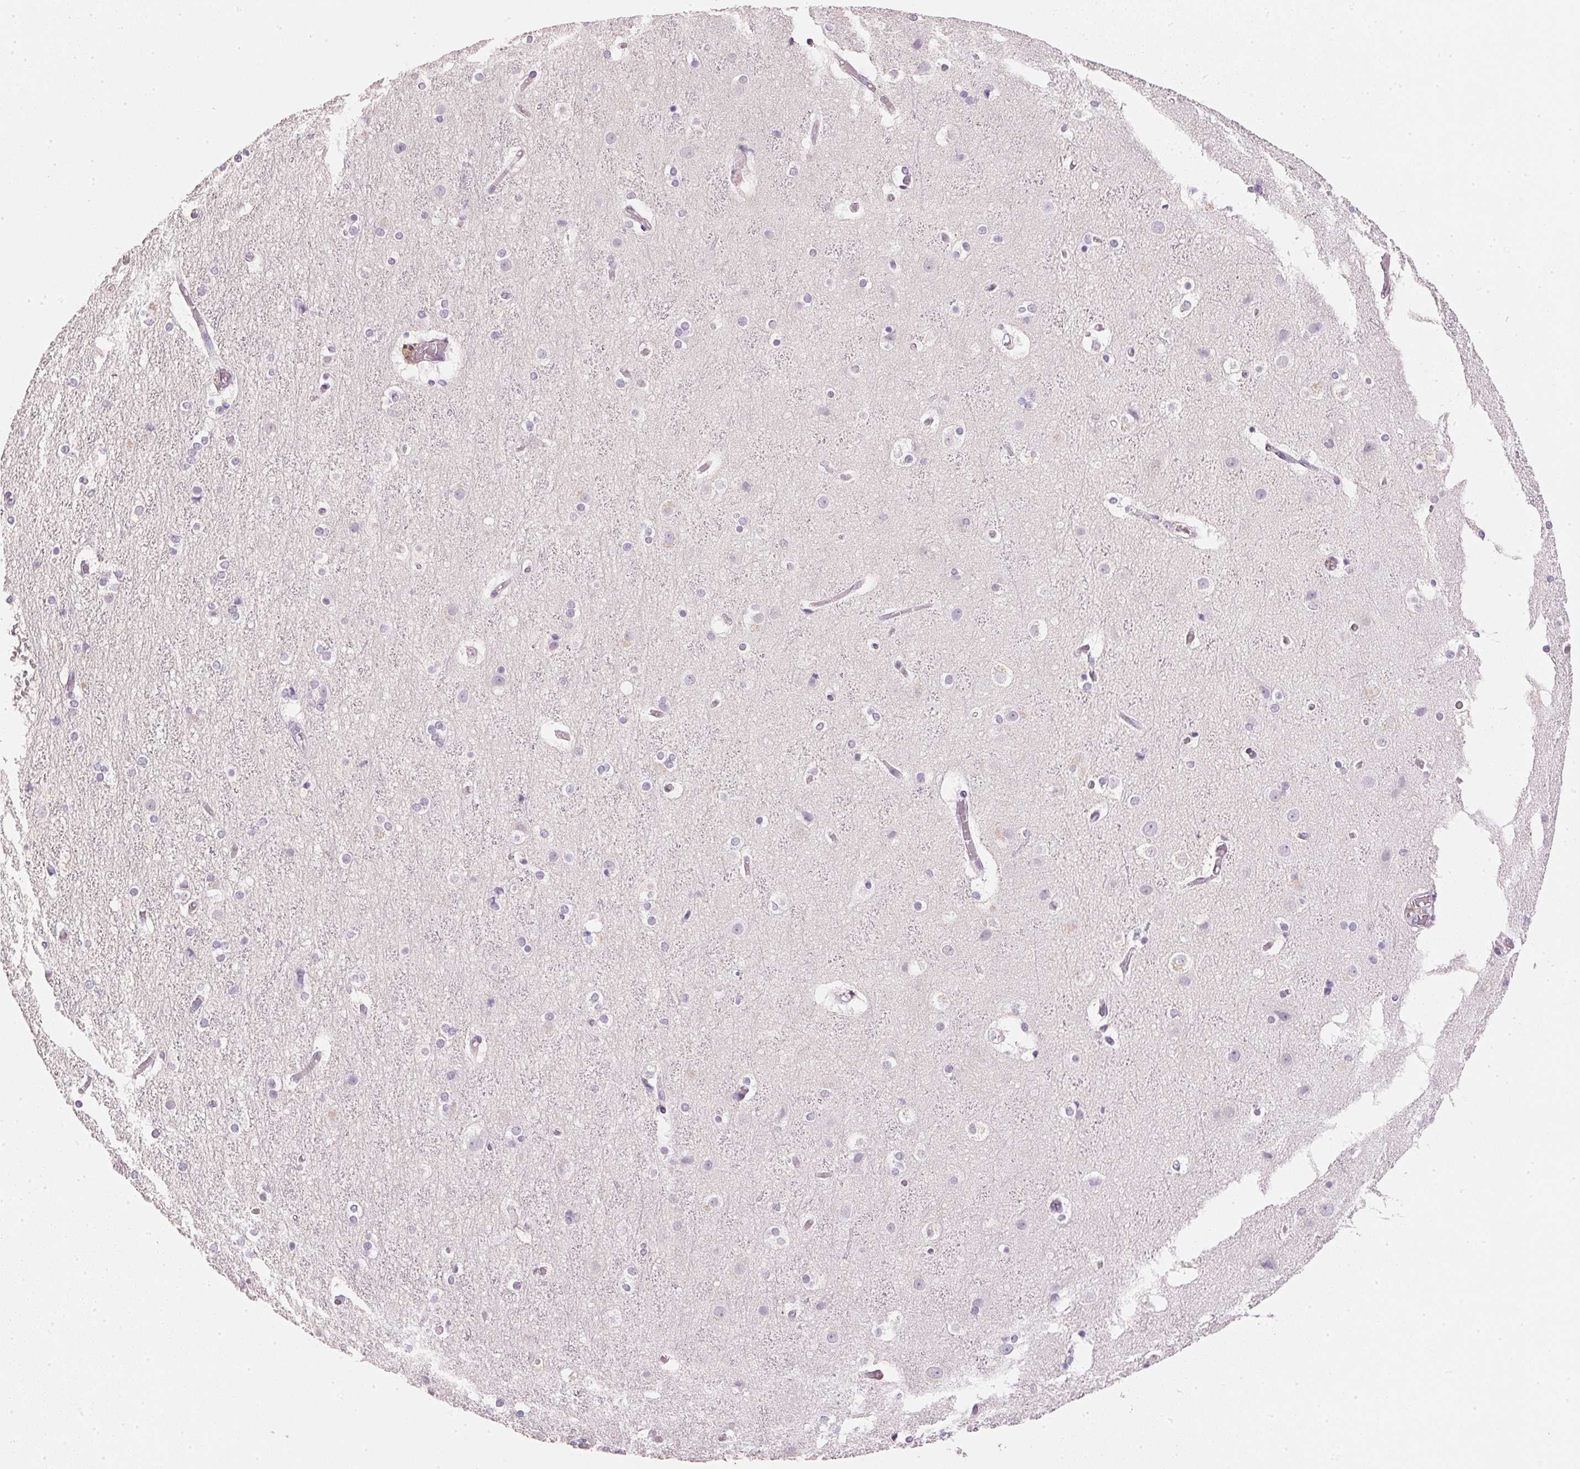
{"staining": {"intensity": "negative", "quantity": "none", "location": "none"}, "tissue": "cerebral cortex", "cell_type": "Endothelial cells", "image_type": "normal", "snomed": [{"axis": "morphology", "description": "Normal tissue, NOS"}, {"axis": "topography", "description": "Cerebral cortex"}], "caption": "A histopathology image of human cerebral cortex is negative for staining in endothelial cells. Brightfield microscopy of IHC stained with DAB (brown) and hematoxylin (blue), captured at high magnification.", "gene": "IGFBP1", "patient": {"sex": "female", "age": 52}}